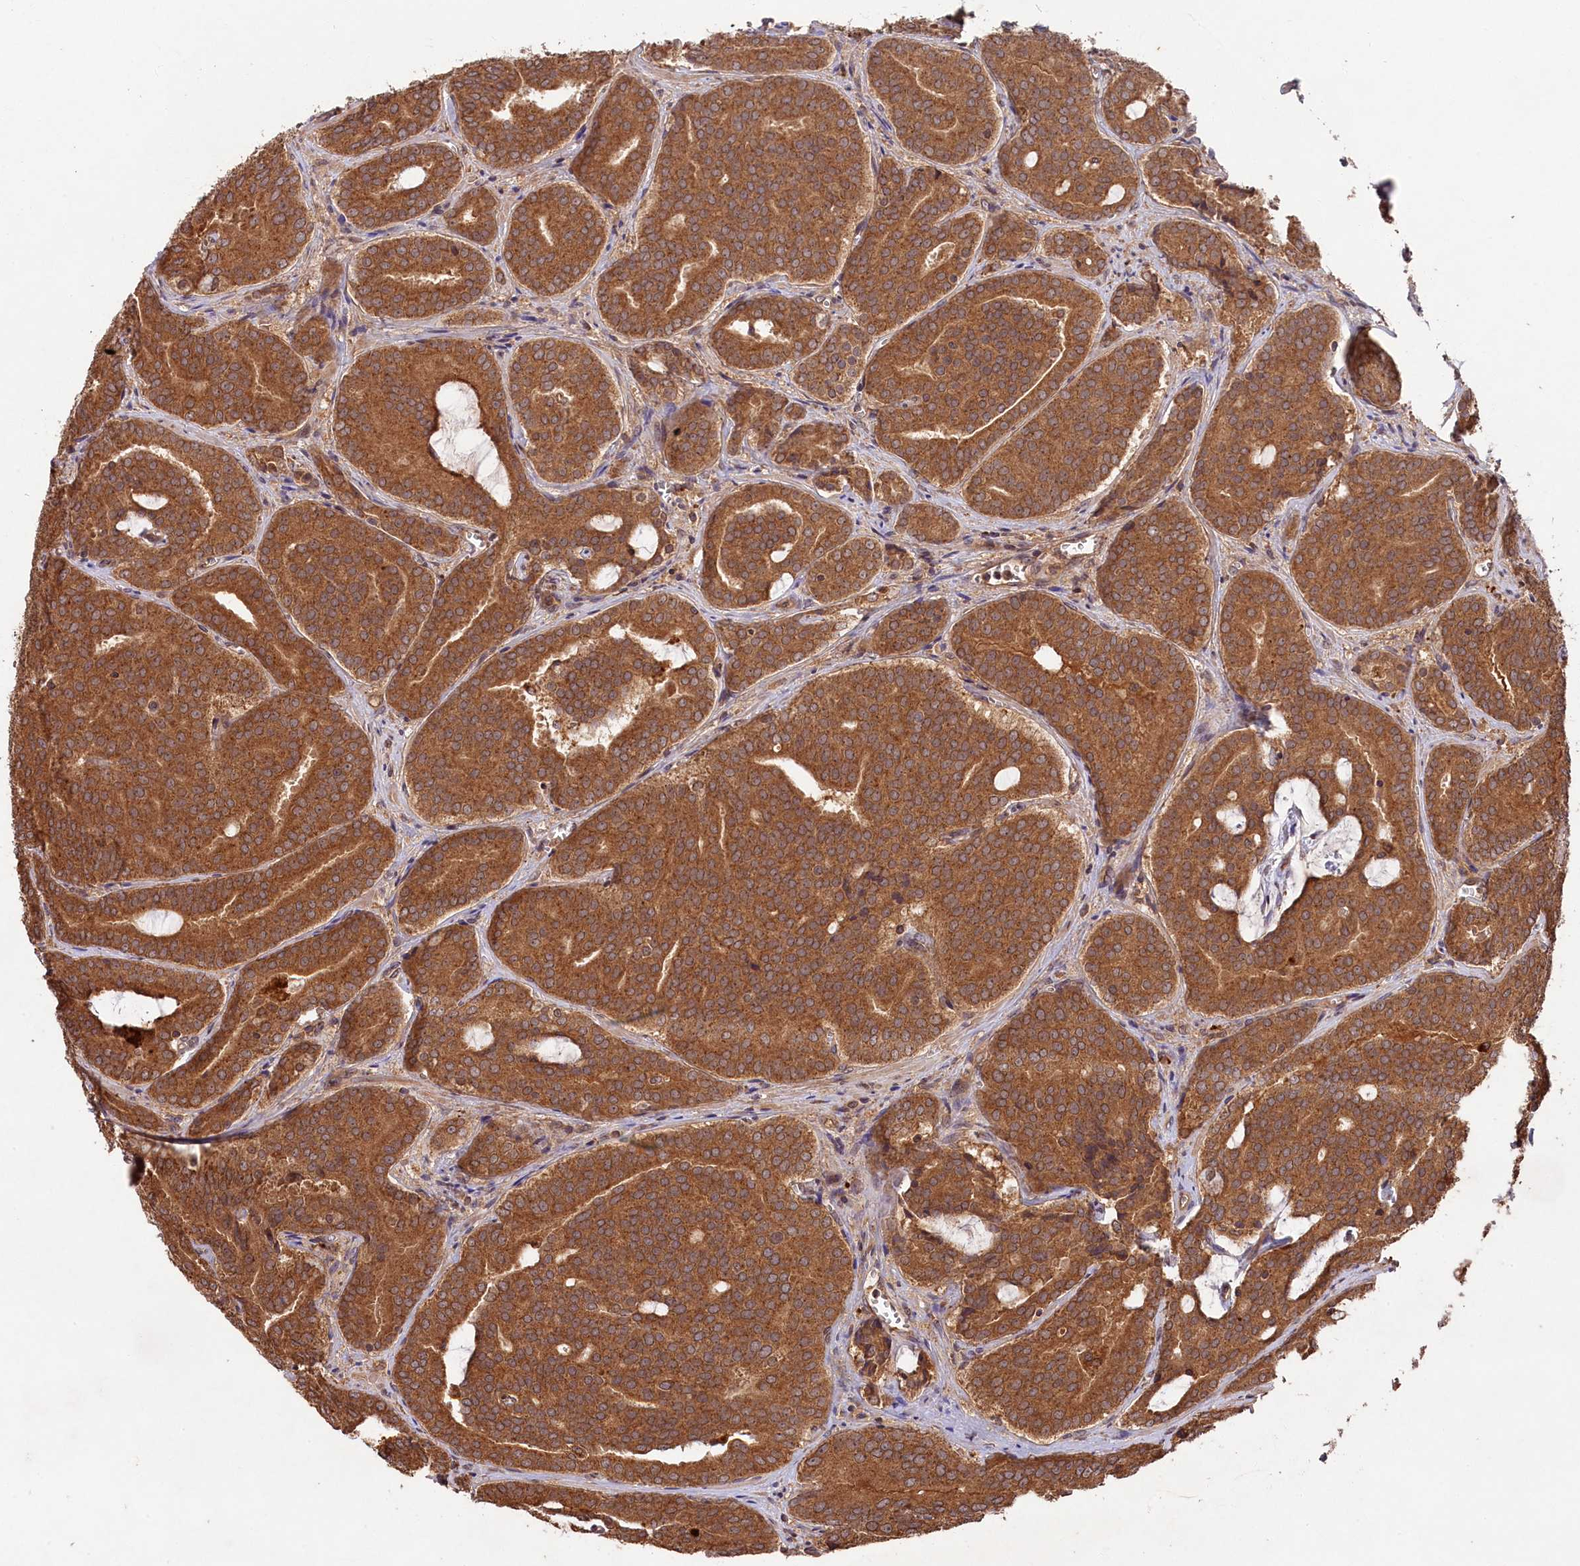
{"staining": {"intensity": "strong", "quantity": ">75%", "location": "cytoplasmic/membranous"}, "tissue": "prostate cancer", "cell_type": "Tumor cells", "image_type": "cancer", "snomed": [{"axis": "morphology", "description": "Adenocarcinoma, High grade"}, {"axis": "topography", "description": "Prostate"}], "caption": "High-magnification brightfield microscopy of prostate cancer (adenocarcinoma (high-grade)) stained with DAB (brown) and counterstained with hematoxylin (blue). tumor cells exhibit strong cytoplasmic/membranous expression is appreciated in about>75% of cells. Ihc stains the protein of interest in brown and the nuclei are stained blue.", "gene": "CHAC1", "patient": {"sex": "male", "age": 55}}